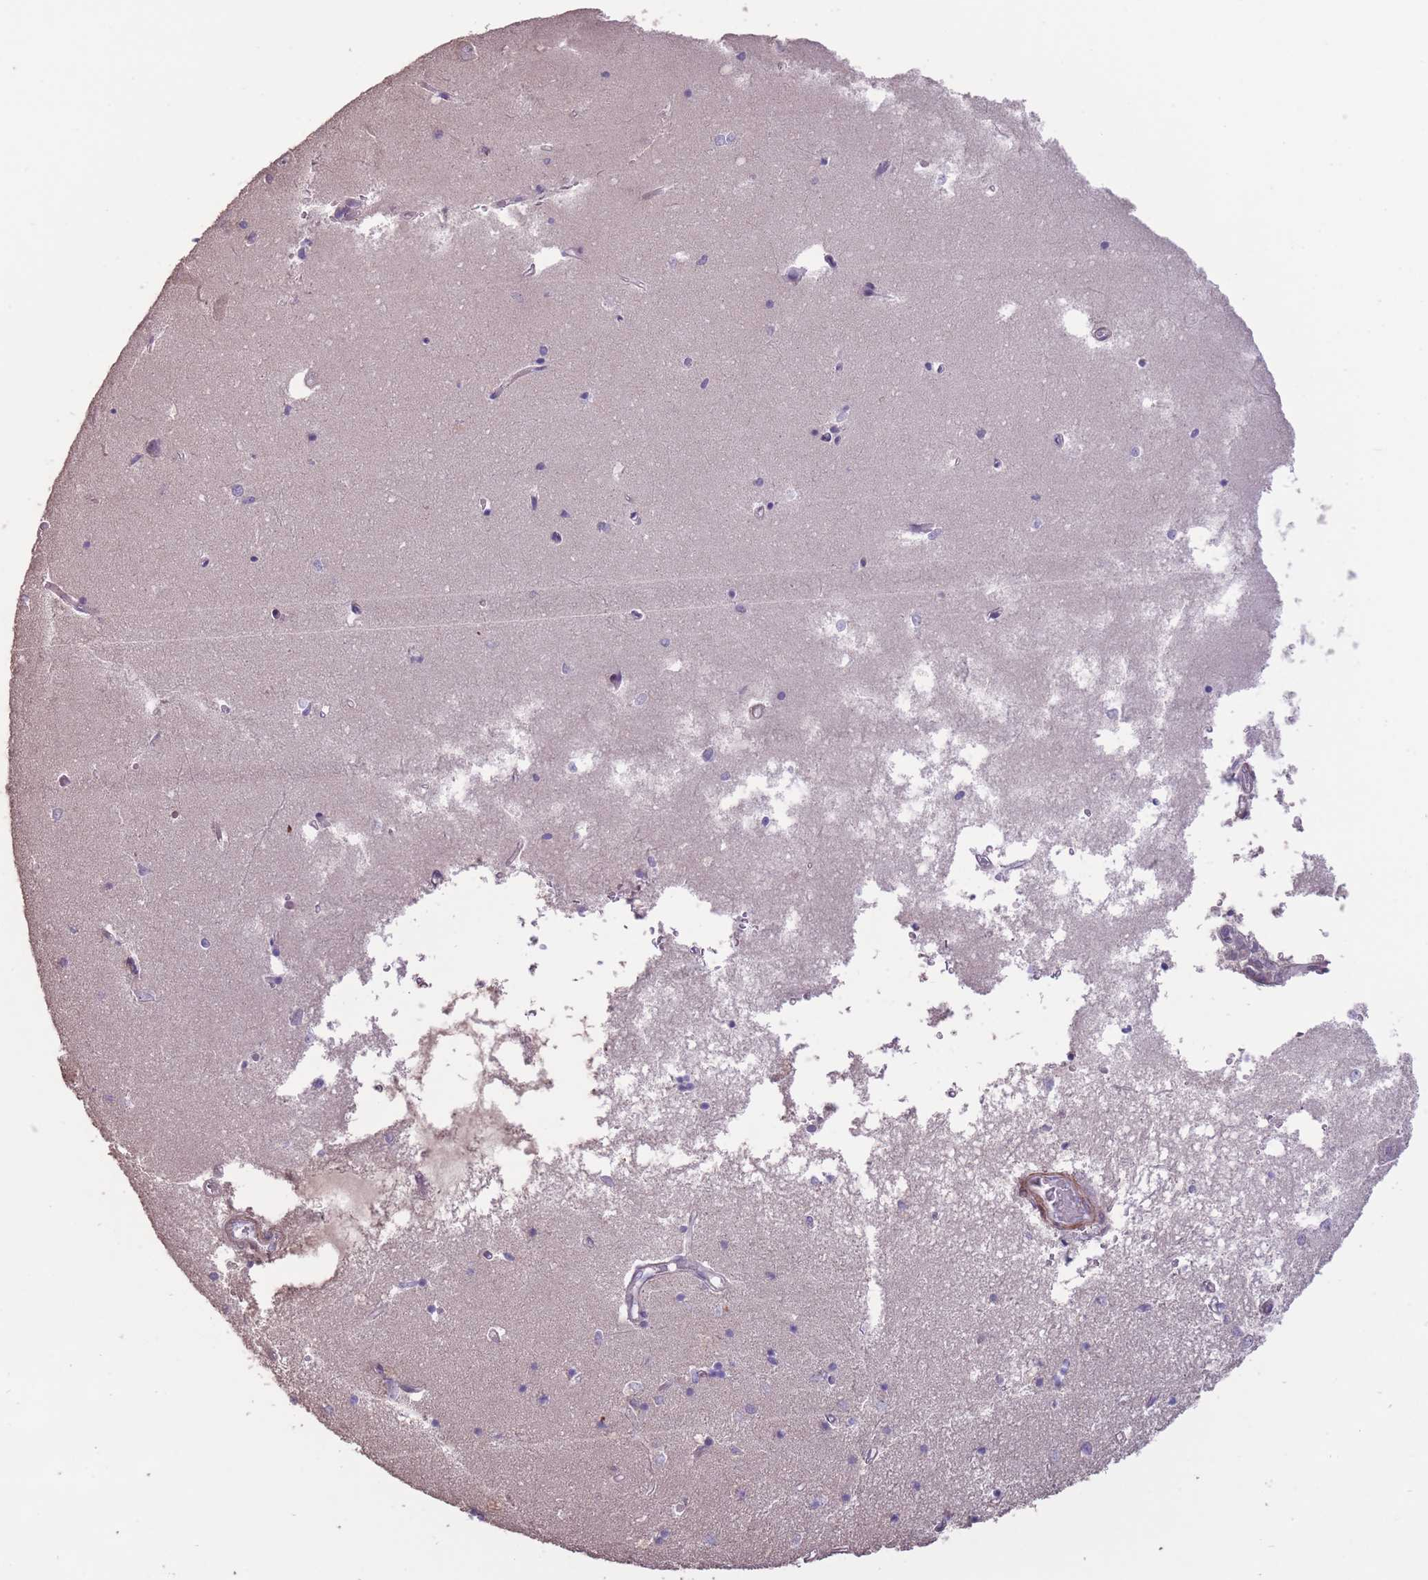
{"staining": {"intensity": "negative", "quantity": "none", "location": "none"}, "tissue": "hippocampus", "cell_type": "Glial cells", "image_type": "normal", "snomed": [{"axis": "morphology", "description": "Normal tissue, NOS"}, {"axis": "topography", "description": "Hippocampus"}], "caption": "Photomicrograph shows no significant protein expression in glial cells of normal hippocampus. Brightfield microscopy of IHC stained with DAB (3,3'-diaminobenzidine) (brown) and hematoxylin (blue), captured at high magnification.", "gene": "RSPH10B2", "patient": {"sex": "male", "age": 70}}